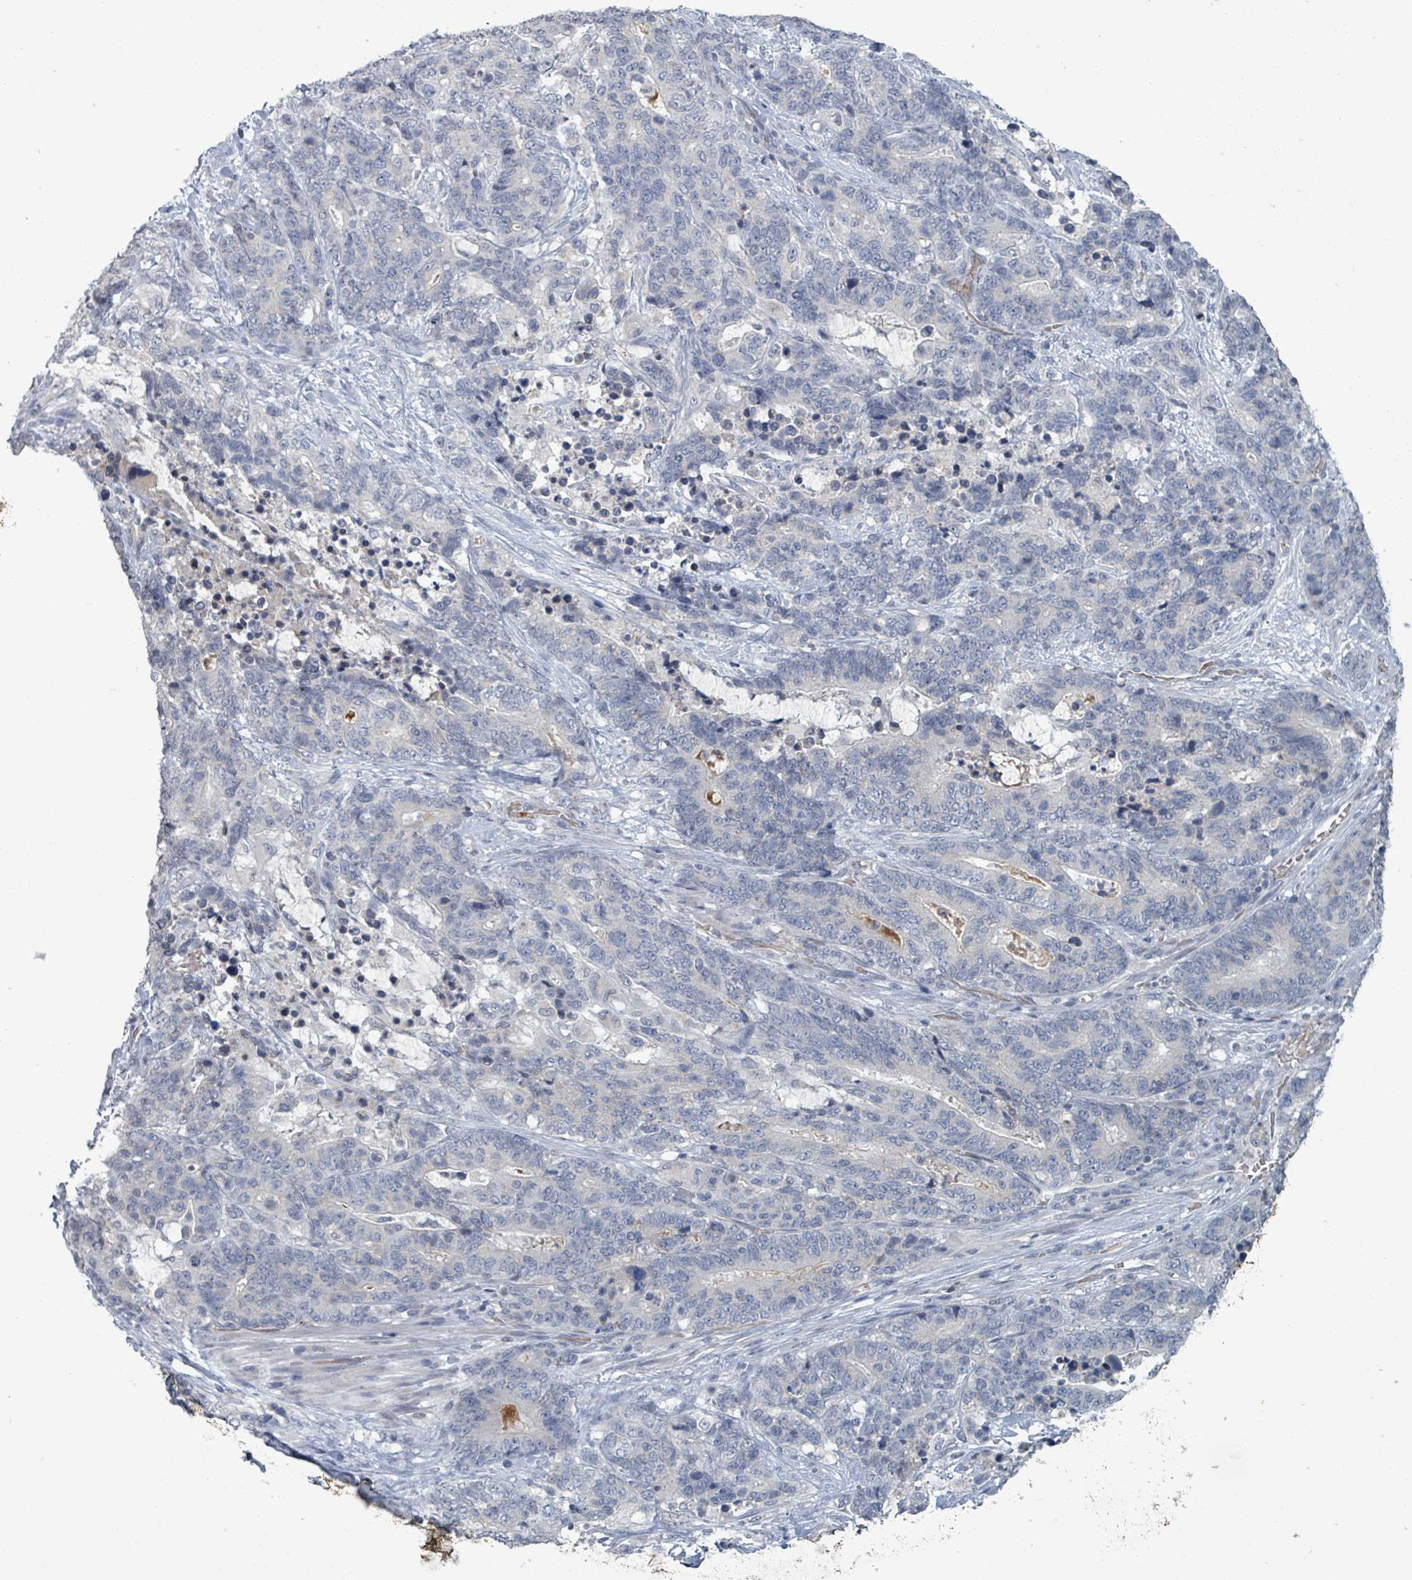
{"staining": {"intensity": "negative", "quantity": "none", "location": "none"}, "tissue": "stomach cancer", "cell_type": "Tumor cells", "image_type": "cancer", "snomed": [{"axis": "morphology", "description": "Normal tissue, NOS"}, {"axis": "morphology", "description": "Adenocarcinoma, NOS"}, {"axis": "topography", "description": "Stomach"}], "caption": "The histopathology image displays no staining of tumor cells in stomach adenocarcinoma.", "gene": "GRM8", "patient": {"sex": "female", "age": 64}}